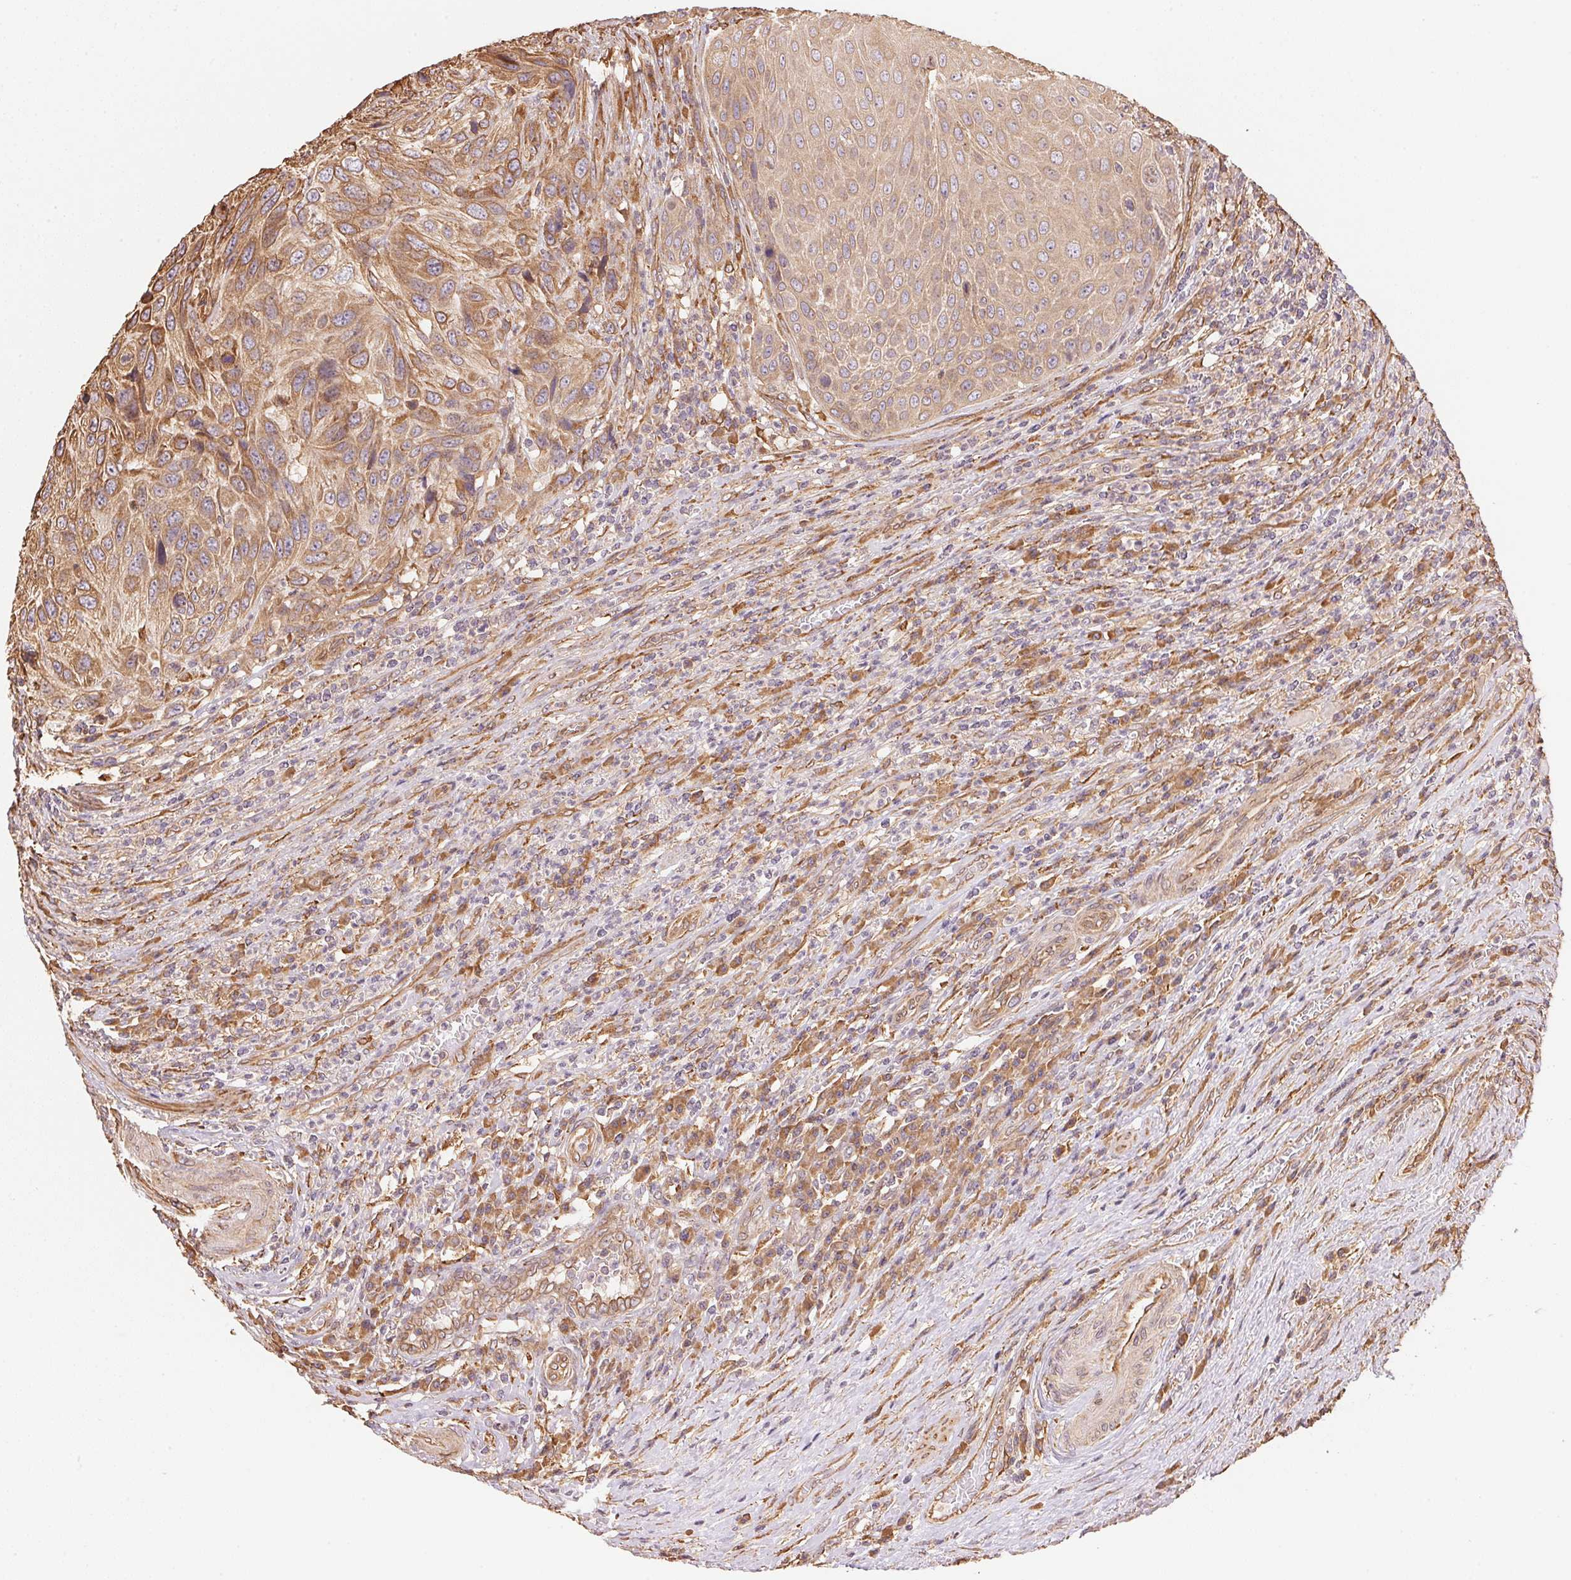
{"staining": {"intensity": "moderate", "quantity": ">75%", "location": "cytoplasmic/membranous"}, "tissue": "urothelial cancer", "cell_type": "Tumor cells", "image_type": "cancer", "snomed": [{"axis": "morphology", "description": "Urothelial carcinoma, High grade"}, {"axis": "topography", "description": "Urinary bladder"}], "caption": "Immunohistochemical staining of urothelial cancer demonstrates medium levels of moderate cytoplasmic/membranous staining in approximately >75% of tumor cells.", "gene": "C6orf163", "patient": {"sex": "female", "age": 70}}